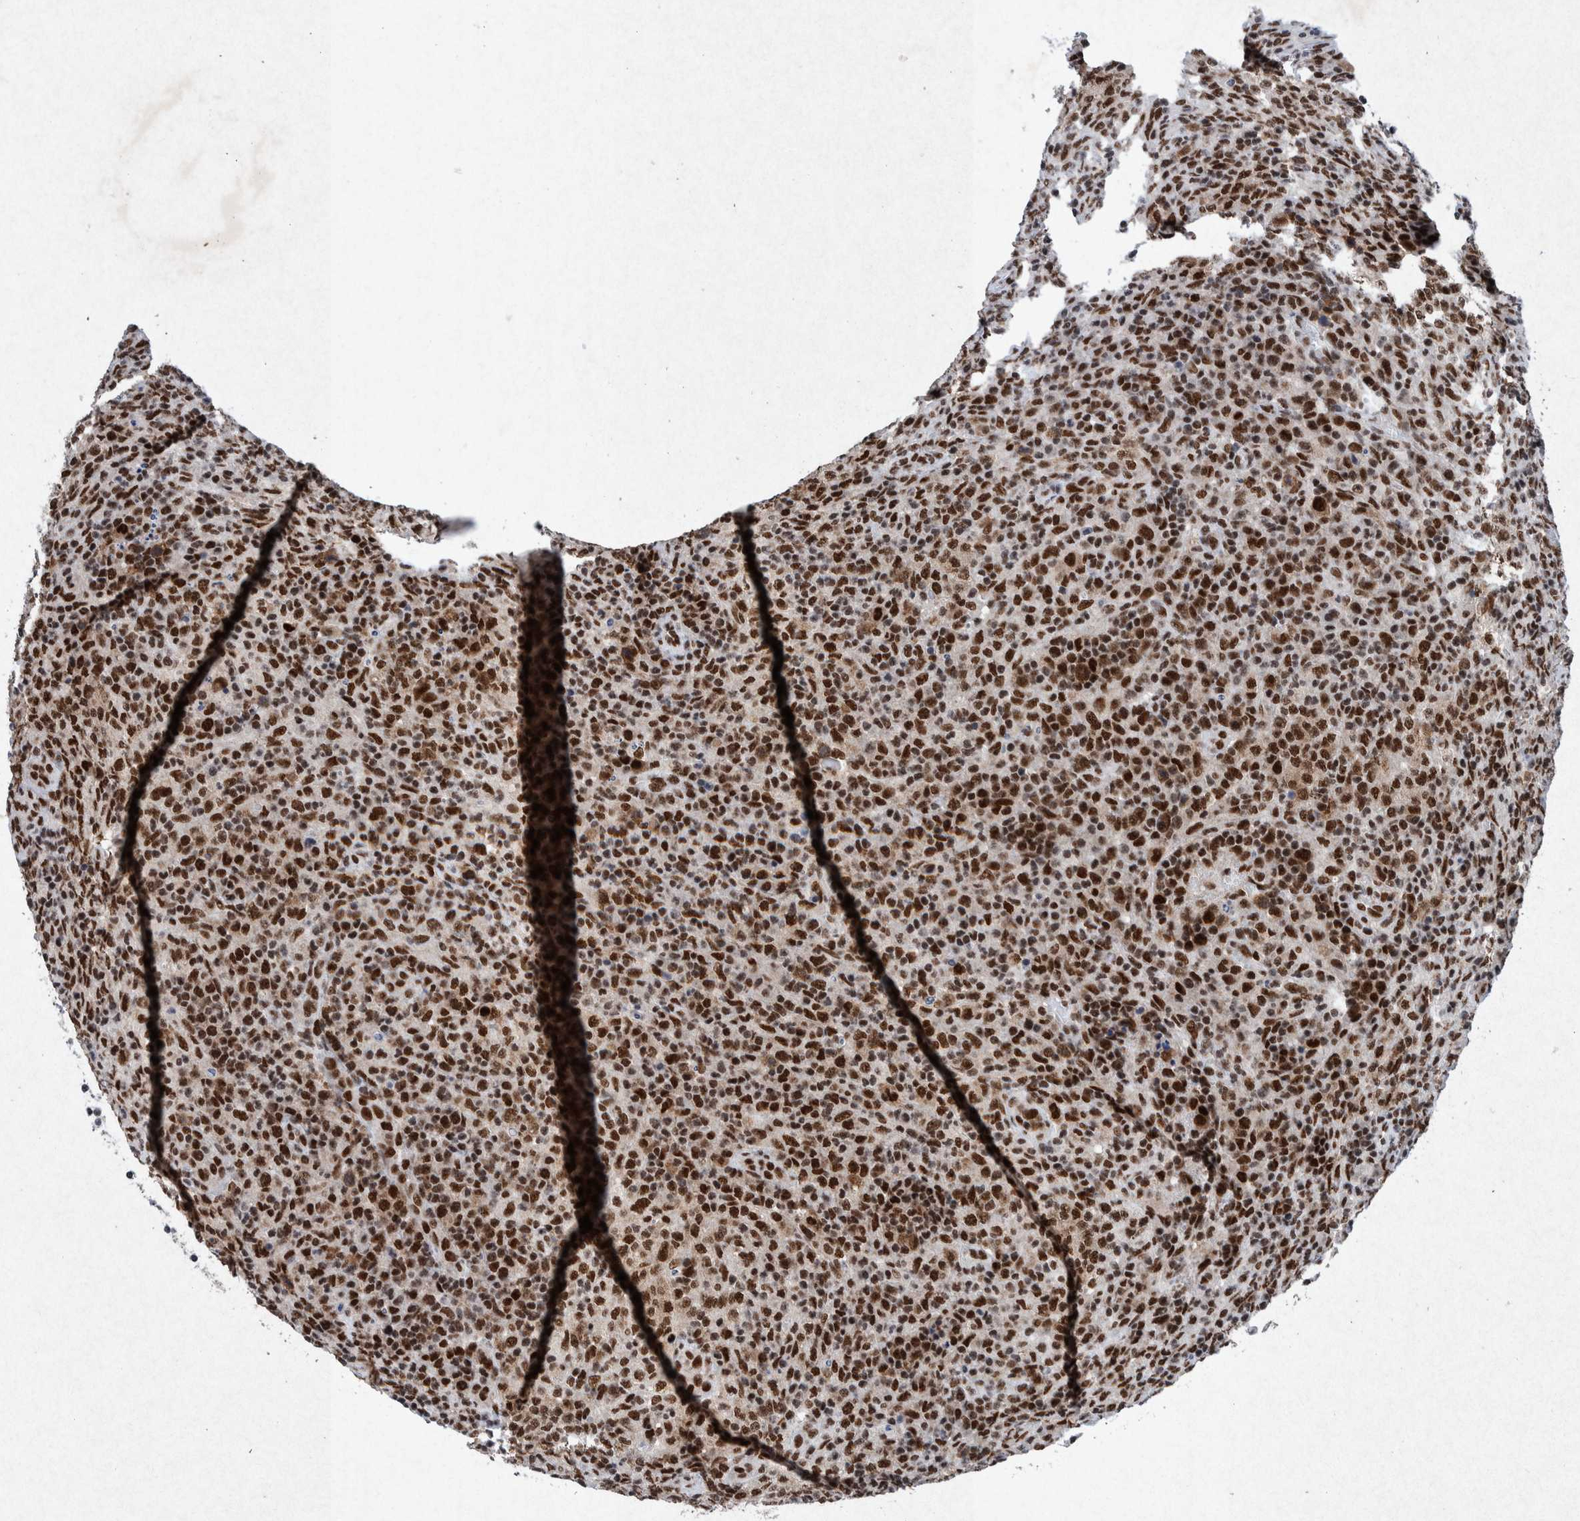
{"staining": {"intensity": "strong", "quantity": ">75%", "location": "nuclear"}, "tissue": "lymphoma", "cell_type": "Tumor cells", "image_type": "cancer", "snomed": [{"axis": "morphology", "description": "Malignant lymphoma, non-Hodgkin's type, High grade"}, {"axis": "topography", "description": "Lymph node"}], "caption": "Brown immunohistochemical staining in human lymphoma exhibits strong nuclear staining in about >75% of tumor cells.", "gene": "TAF10", "patient": {"sex": "female", "age": 76}}